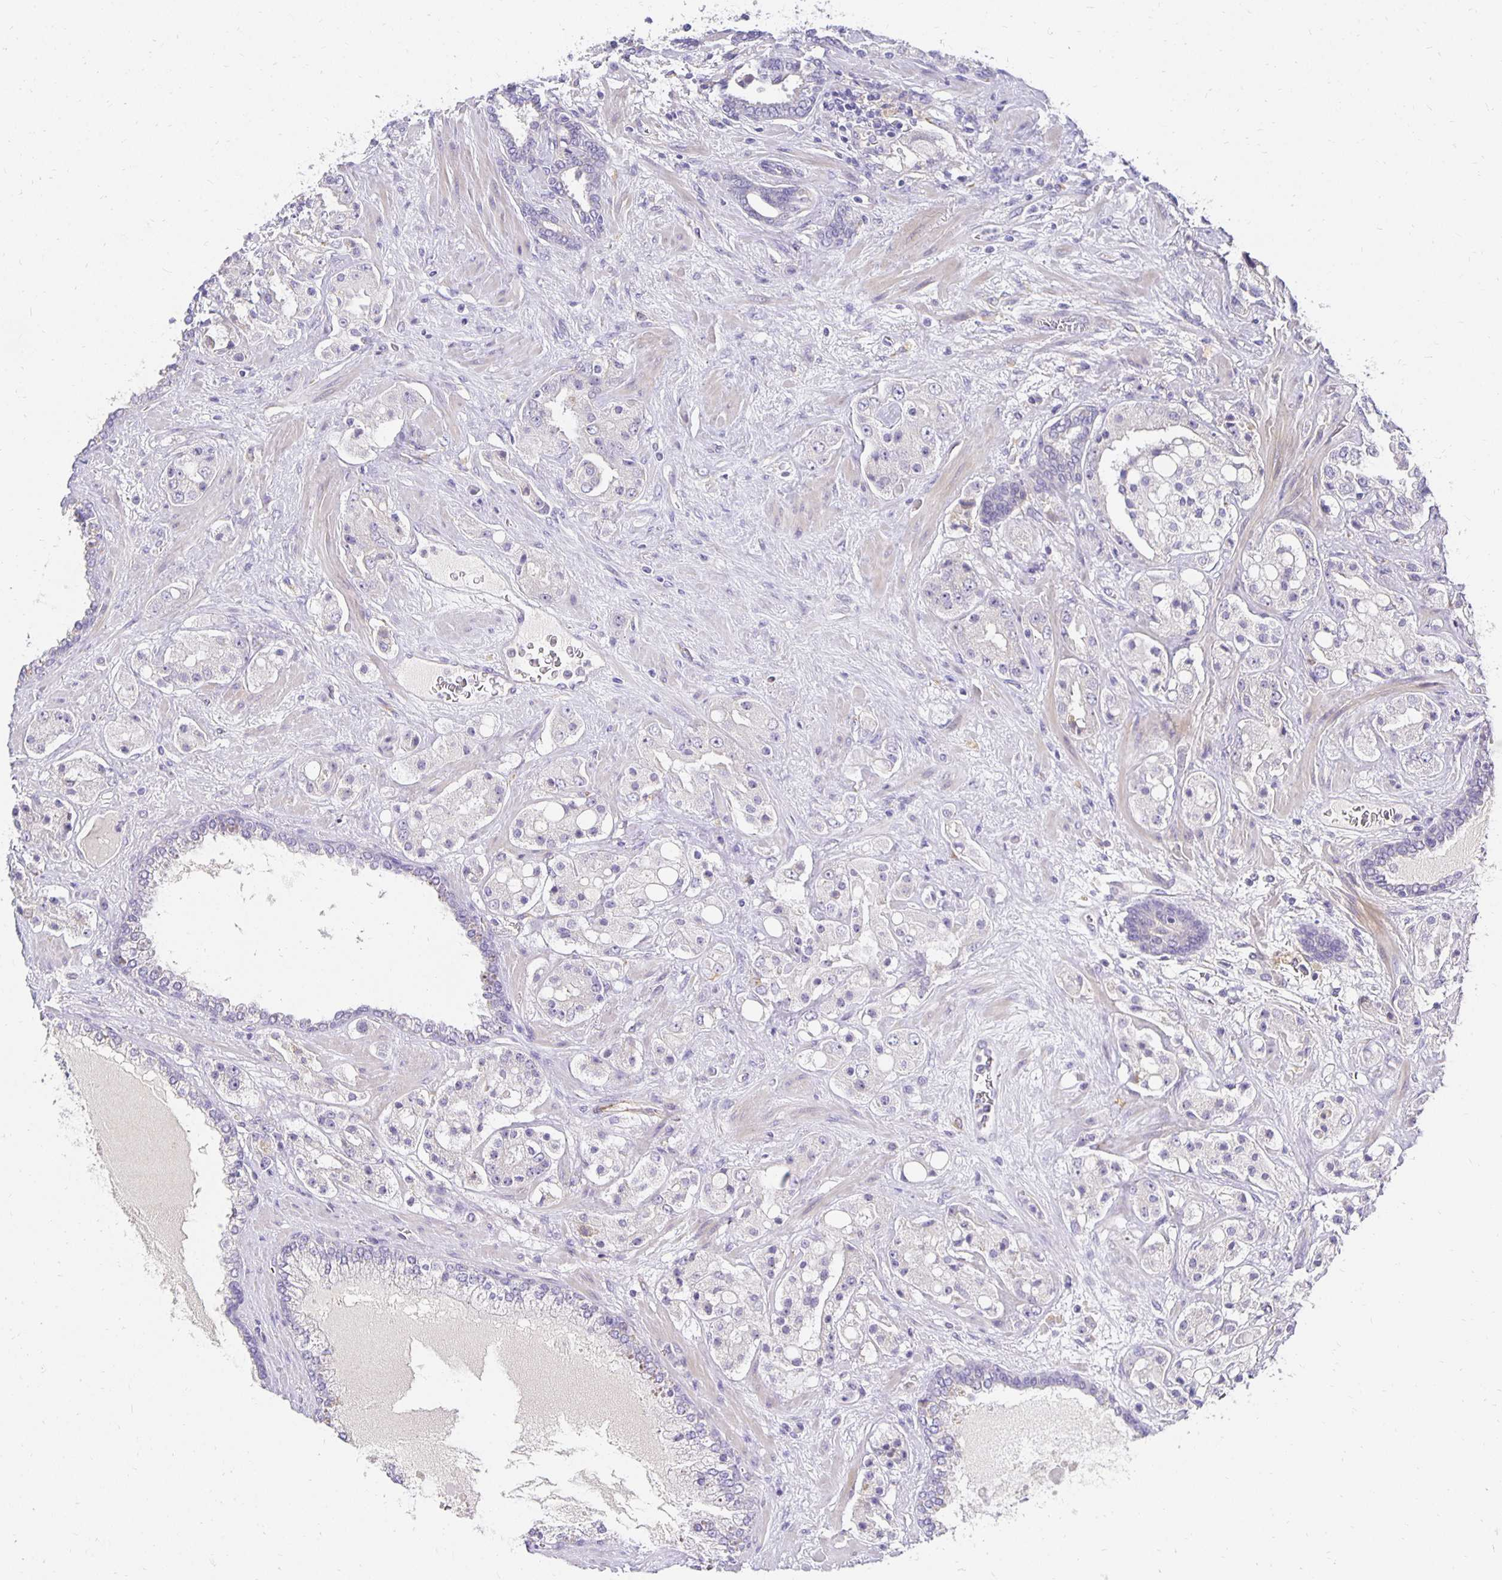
{"staining": {"intensity": "negative", "quantity": "none", "location": "none"}, "tissue": "prostate cancer", "cell_type": "Tumor cells", "image_type": "cancer", "snomed": [{"axis": "morphology", "description": "Adenocarcinoma, High grade"}, {"axis": "topography", "description": "Prostate"}], "caption": "This is a histopathology image of immunohistochemistry (IHC) staining of prostate cancer, which shows no expression in tumor cells.", "gene": "PLOD1", "patient": {"sex": "male", "age": 67}}